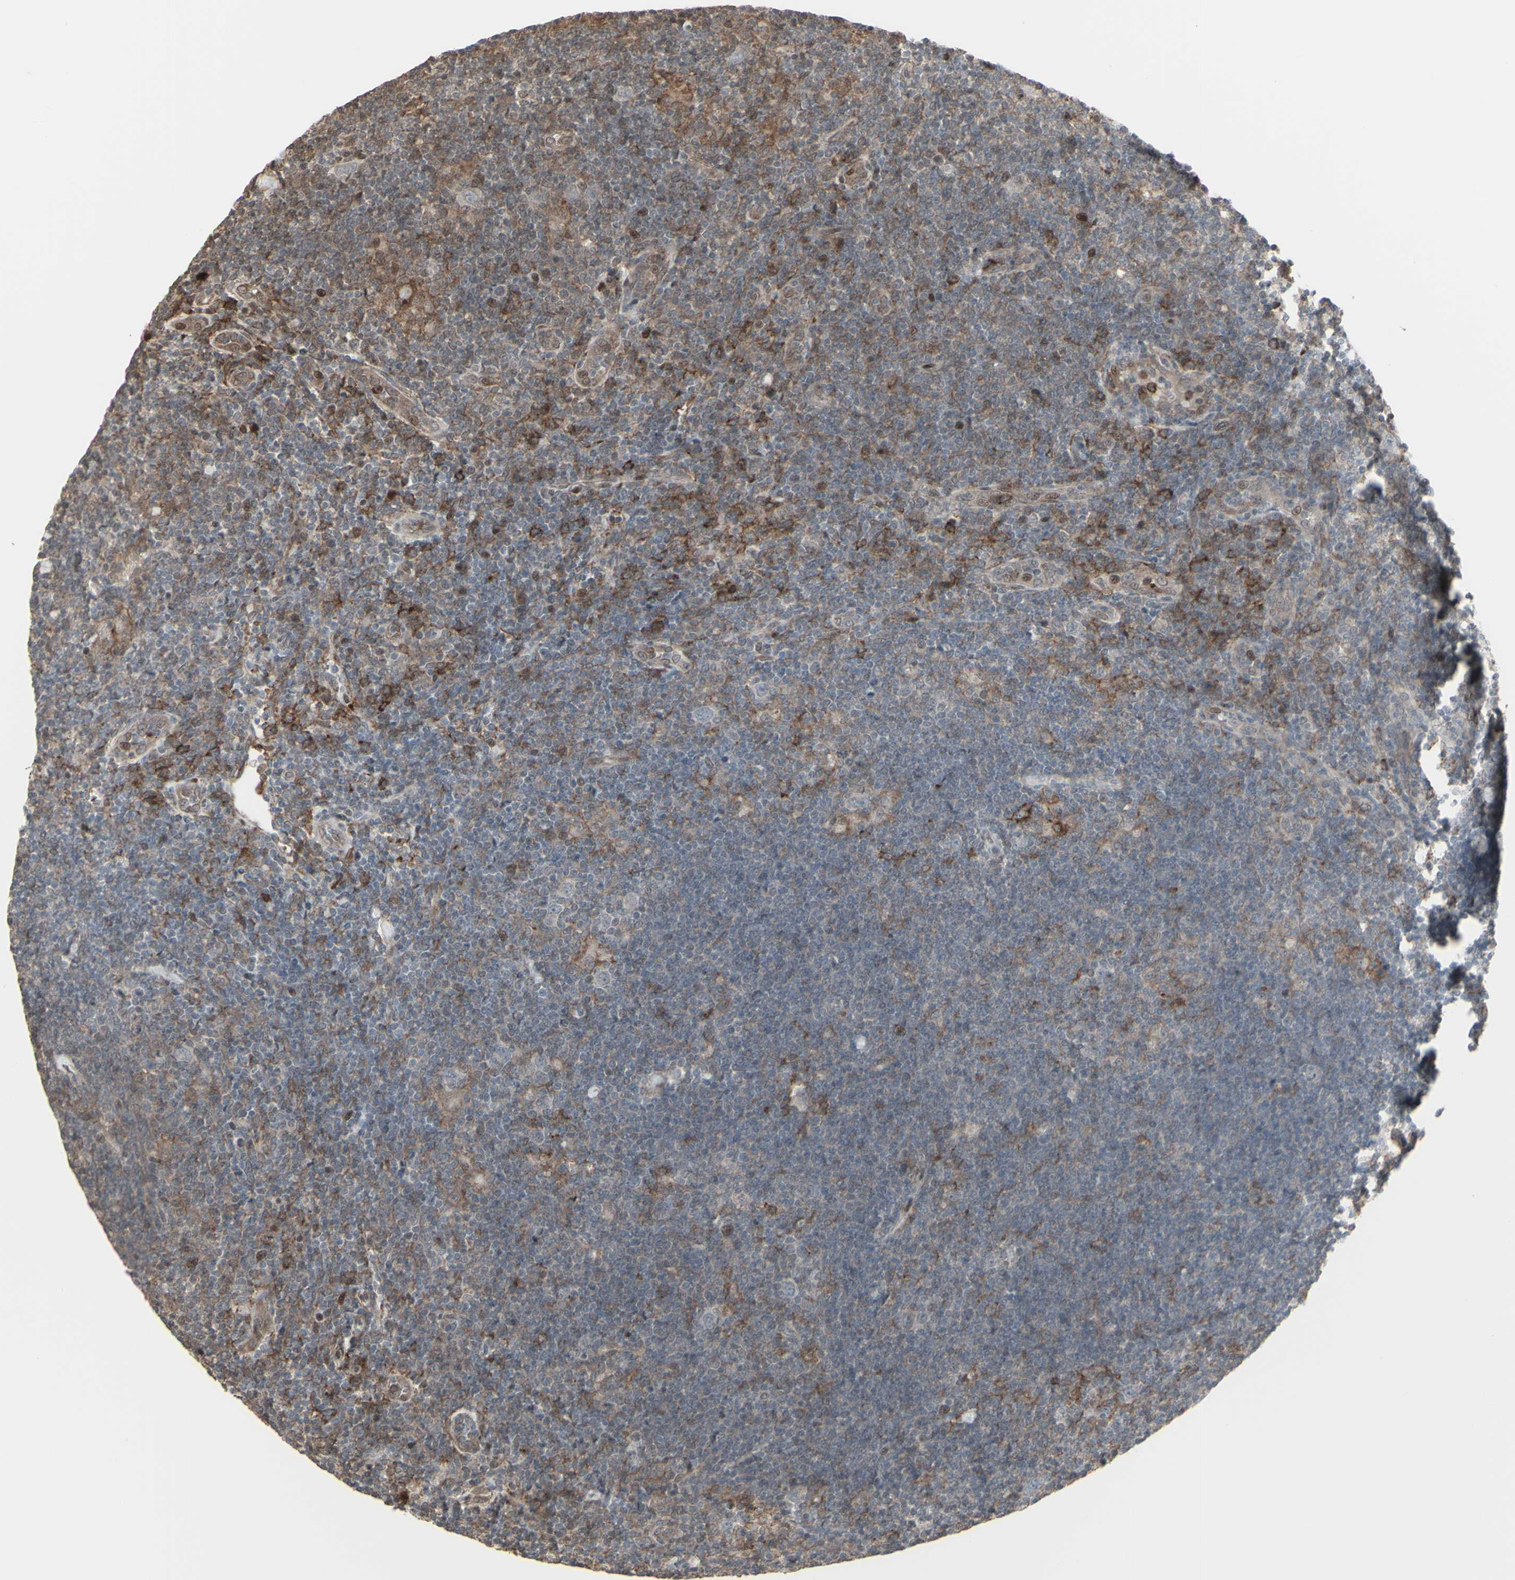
{"staining": {"intensity": "negative", "quantity": "none", "location": "none"}, "tissue": "lymphoma", "cell_type": "Tumor cells", "image_type": "cancer", "snomed": [{"axis": "morphology", "description": "Hodgkin's disease, NOS"}, {"axis": "topography", "description": "Lymph node"}], "caption": "DAB (3,3'-diaminobenzidine) immunohistochemical staining of human lymphoma shows no significant positivity in tumor cells.", "gene": "CD33", "patient": {"sex": "female", "age": 57}}